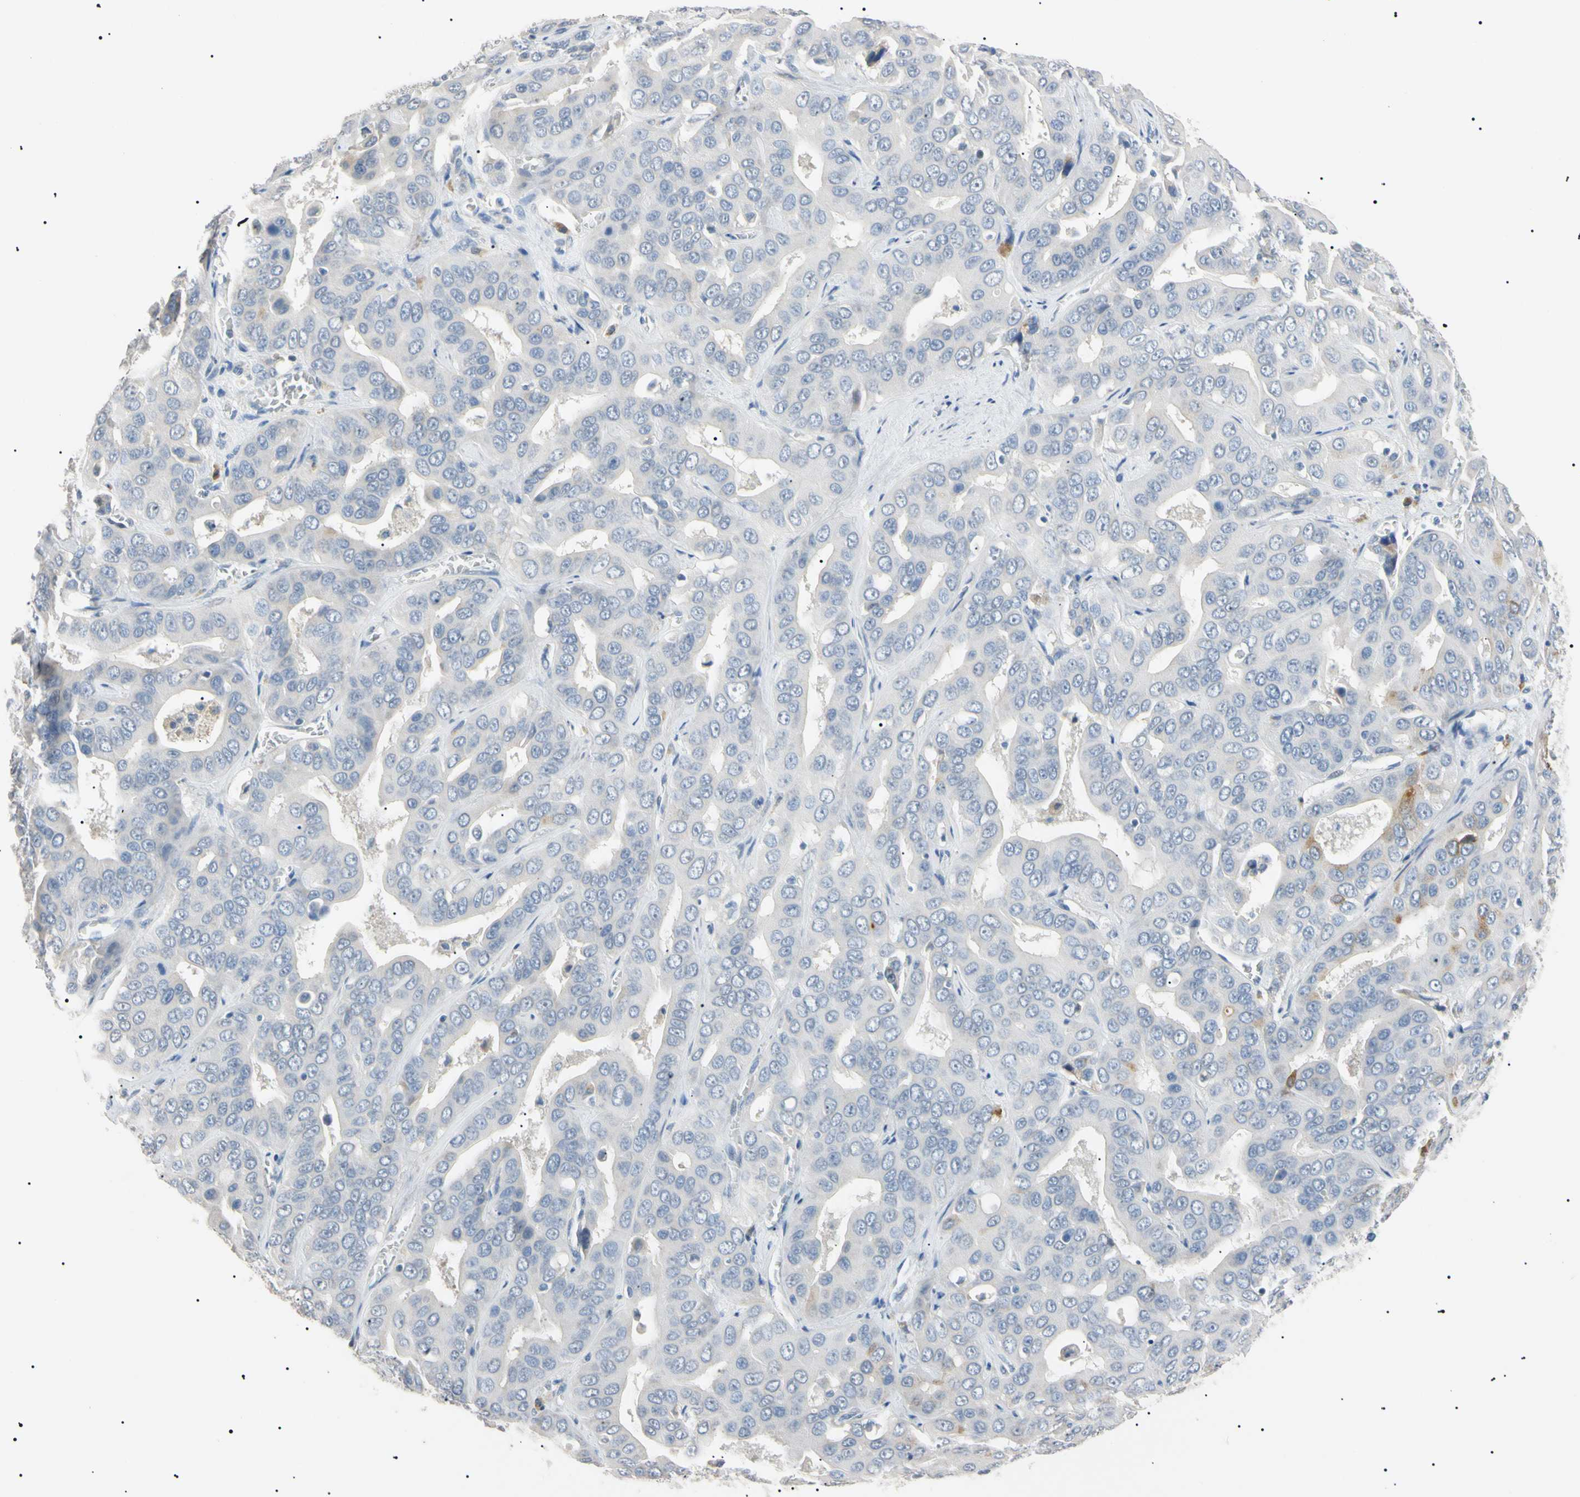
{"staining": {"intensity": "negative", "quantity": "none", "location": "none"}, "tissue": "liver cancer", "cell_type": "Tumor cells", "image_type": "cancer", "snomed": [{"axis": "morphology", "description": "Cholangiocarcinoma"}, {"axis": "topography", "description": "Liver"}], "caption": "There is no significant staining in tumor cells of cholangiocarcinoma (liver).", "gene": "CGB3", "patient": {"sex": "female", "age": 52}}